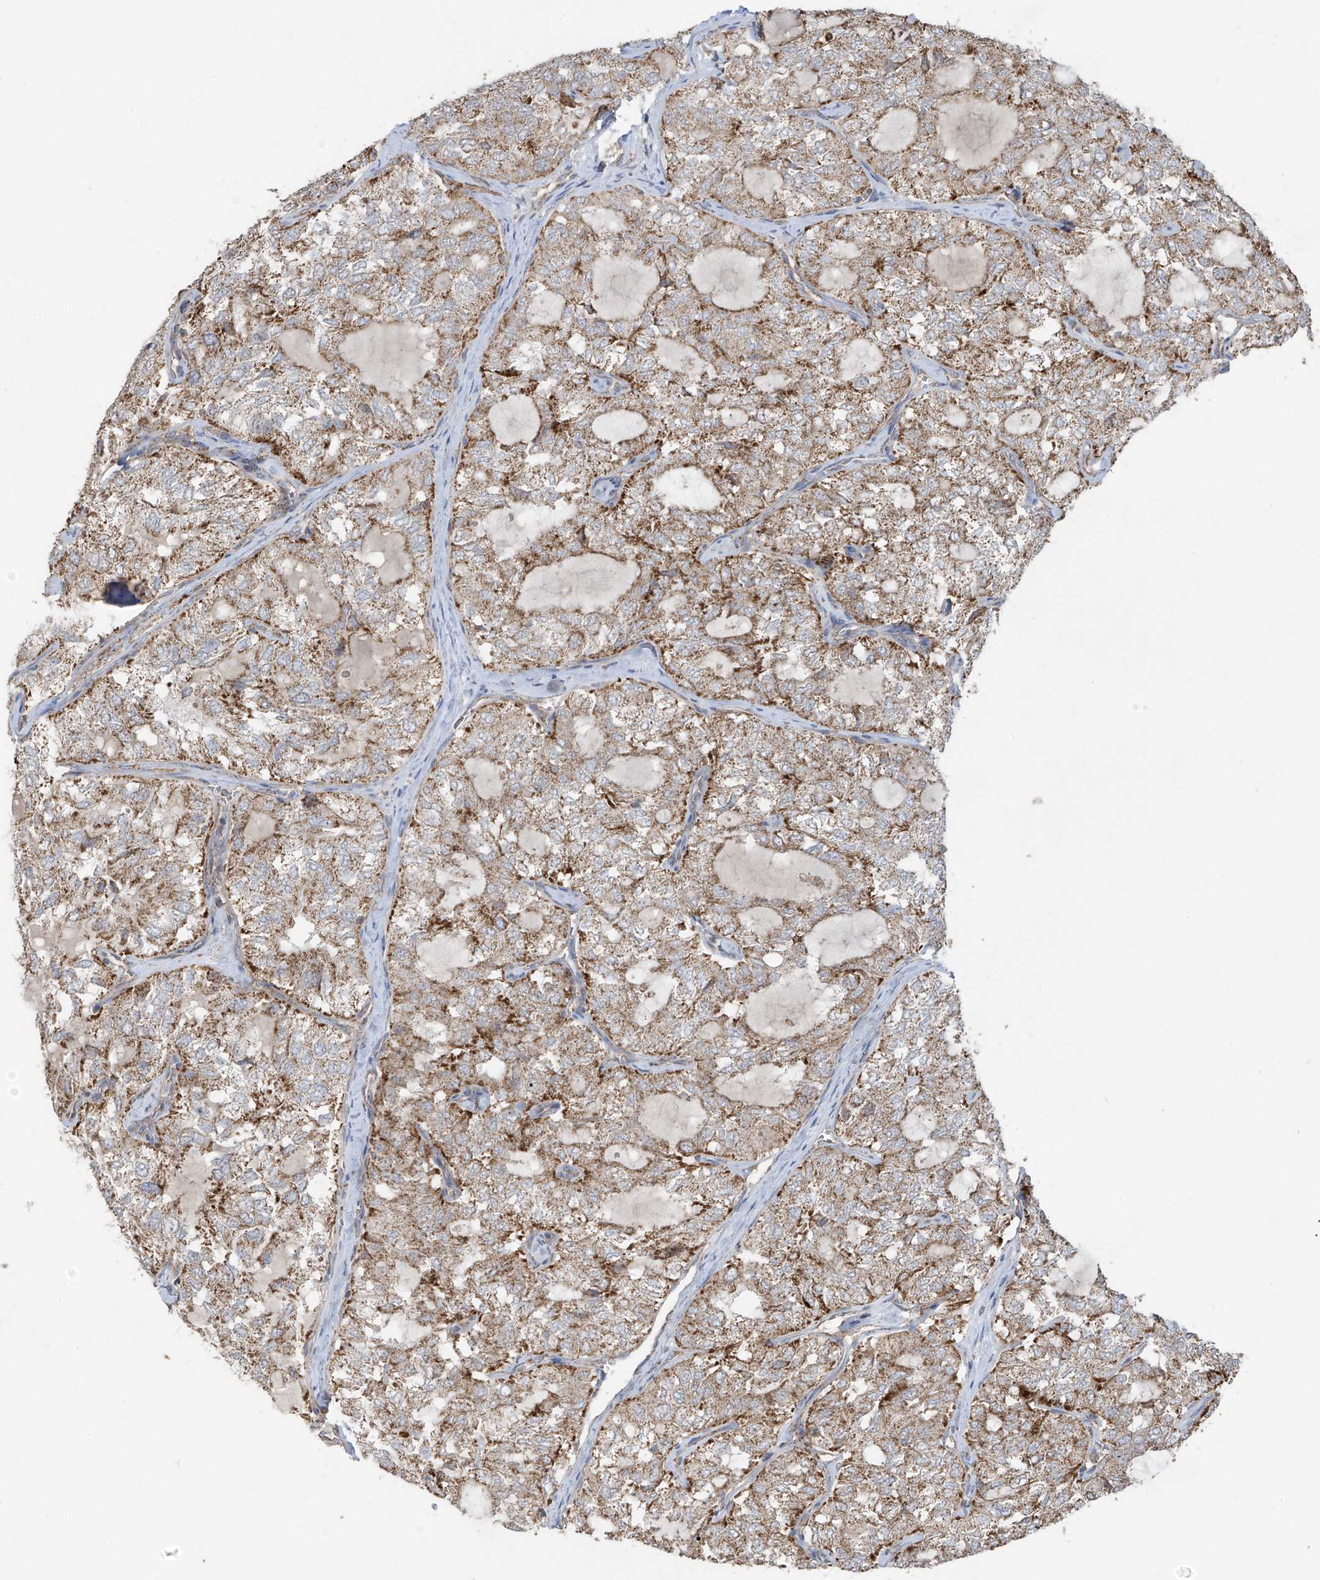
{"staining": {"intensity": "moderate", "quantity": "25%-75%", "location": "cytoplasmic/membranous"}, "tissue": "thyroid cancer", "cell_type": "Tumor cells", "image_type": "cancer", "snomed": [{"axis": "morphology", "description": "Follicular adenoma carcinoma, NOS"}, {"axis": "topography", "description": "Thyroid gland"}], "caption": "DAB (3,3'-diaminobenzidine) immunohistochemical staining of thyroid follicular adenoma carcinoma shows moderate cytoplasmic/membranous protein staining in about 25%-75% of tumor cells. The protein of interest is stained brown, and the nuclei are stained in blue (DAB IHC with brightfield microscopy, high magnification).", "gene": "UQCC1", "patient": {"sex": "male", "age": 75}}